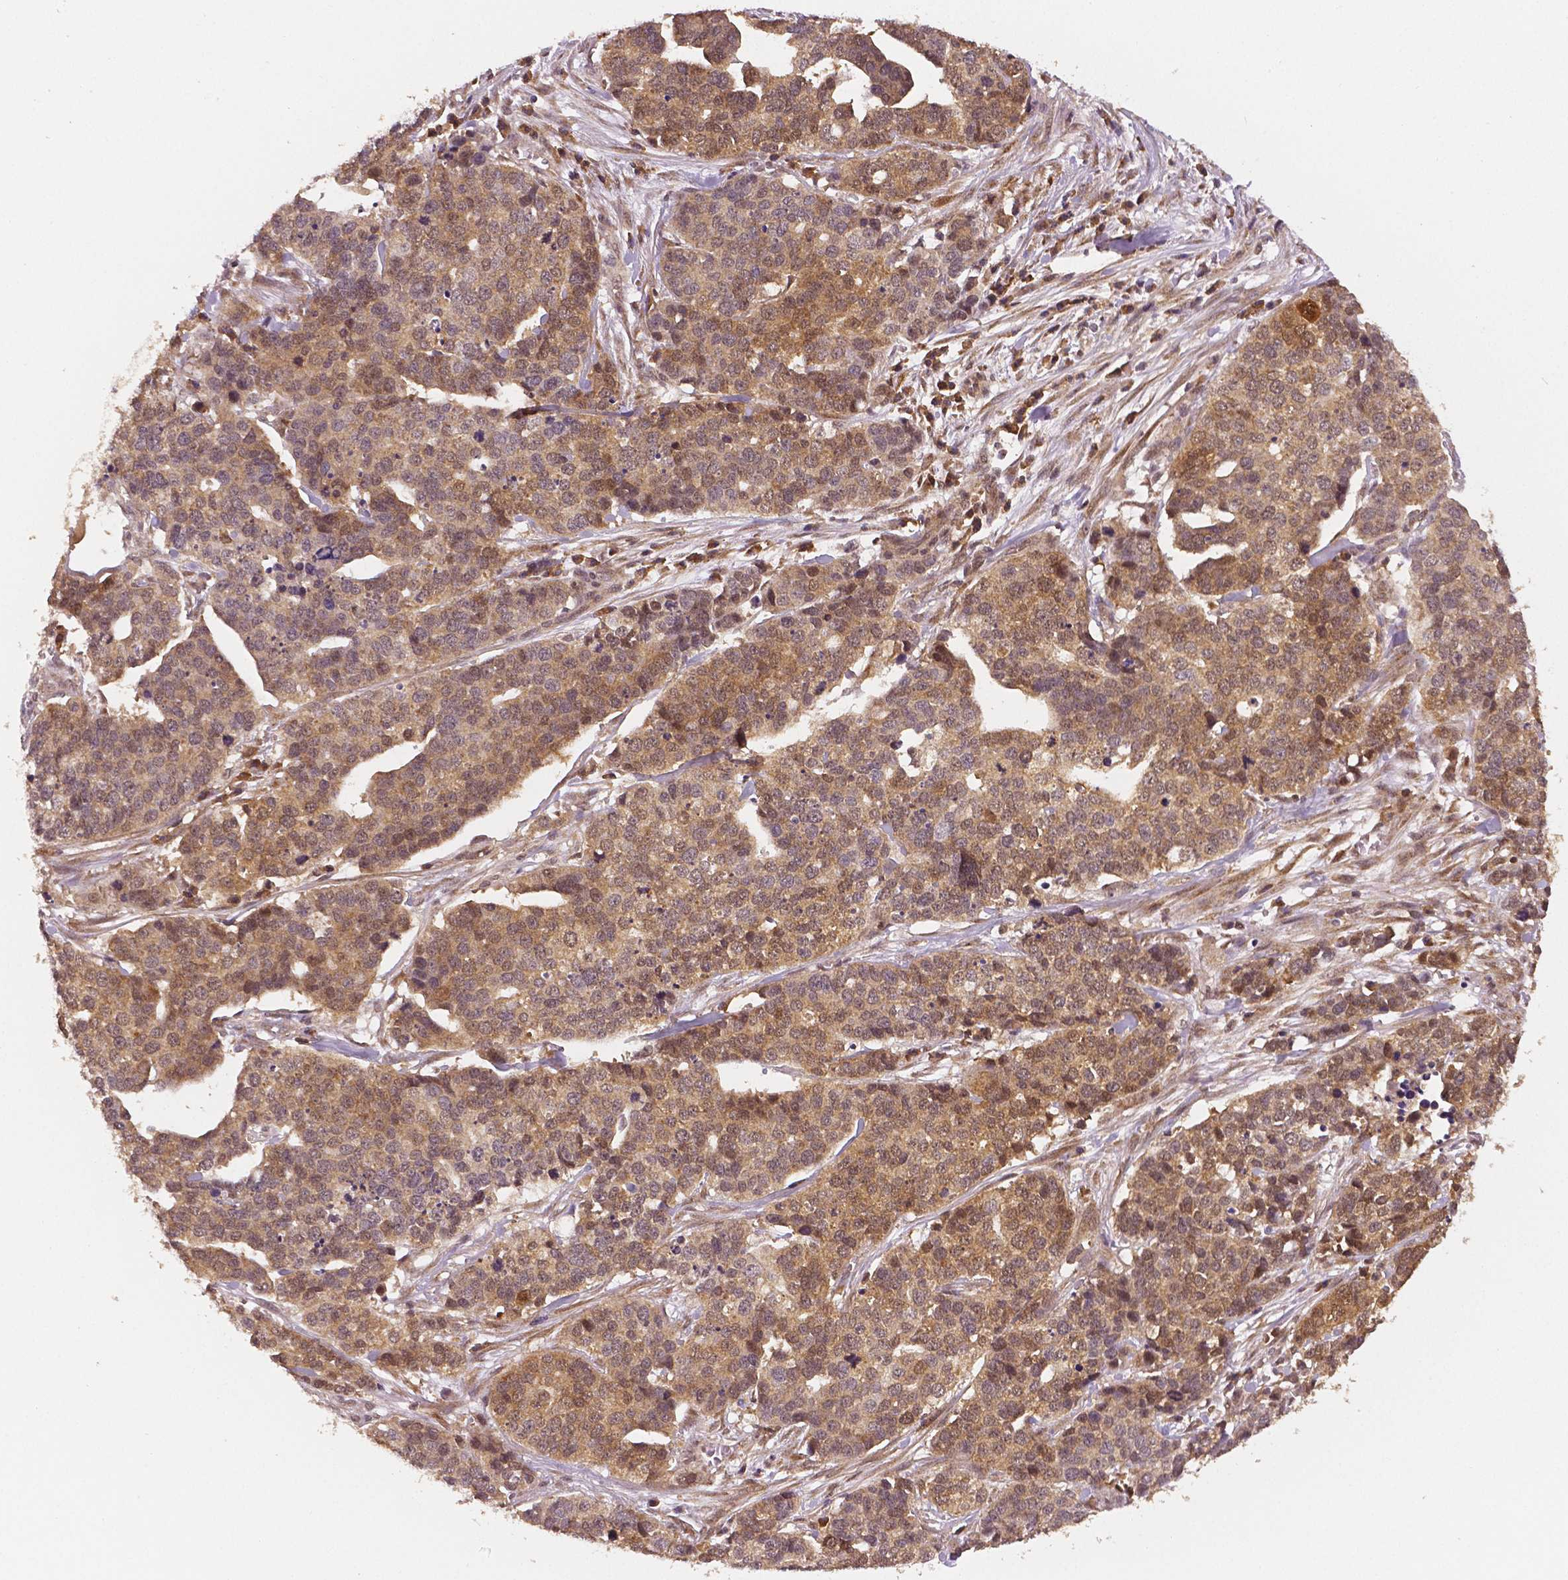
{"staining": {"intensity": "moderate", "quantity": ">75%", "location": "cytoplasmic/membranous"}, "tissue": "ovarian cancer", "cell_type": "Tumor cells", "image_type": "cancer", "snomed": [{"axis": "morphology", "description": "Carcinoma, endometroid"}, {"axis": "topography", "description": "Ovary"}], "caption": "Approximately >75% of tumor cells in human endometroid carcinoma (ovarian) exhibit moderate cytoplasmic/membranous protein staining as visualized by brown immunohistochemical staining.", "gene": "STAT3", "patient": {"sex": "female", "age": 65}}